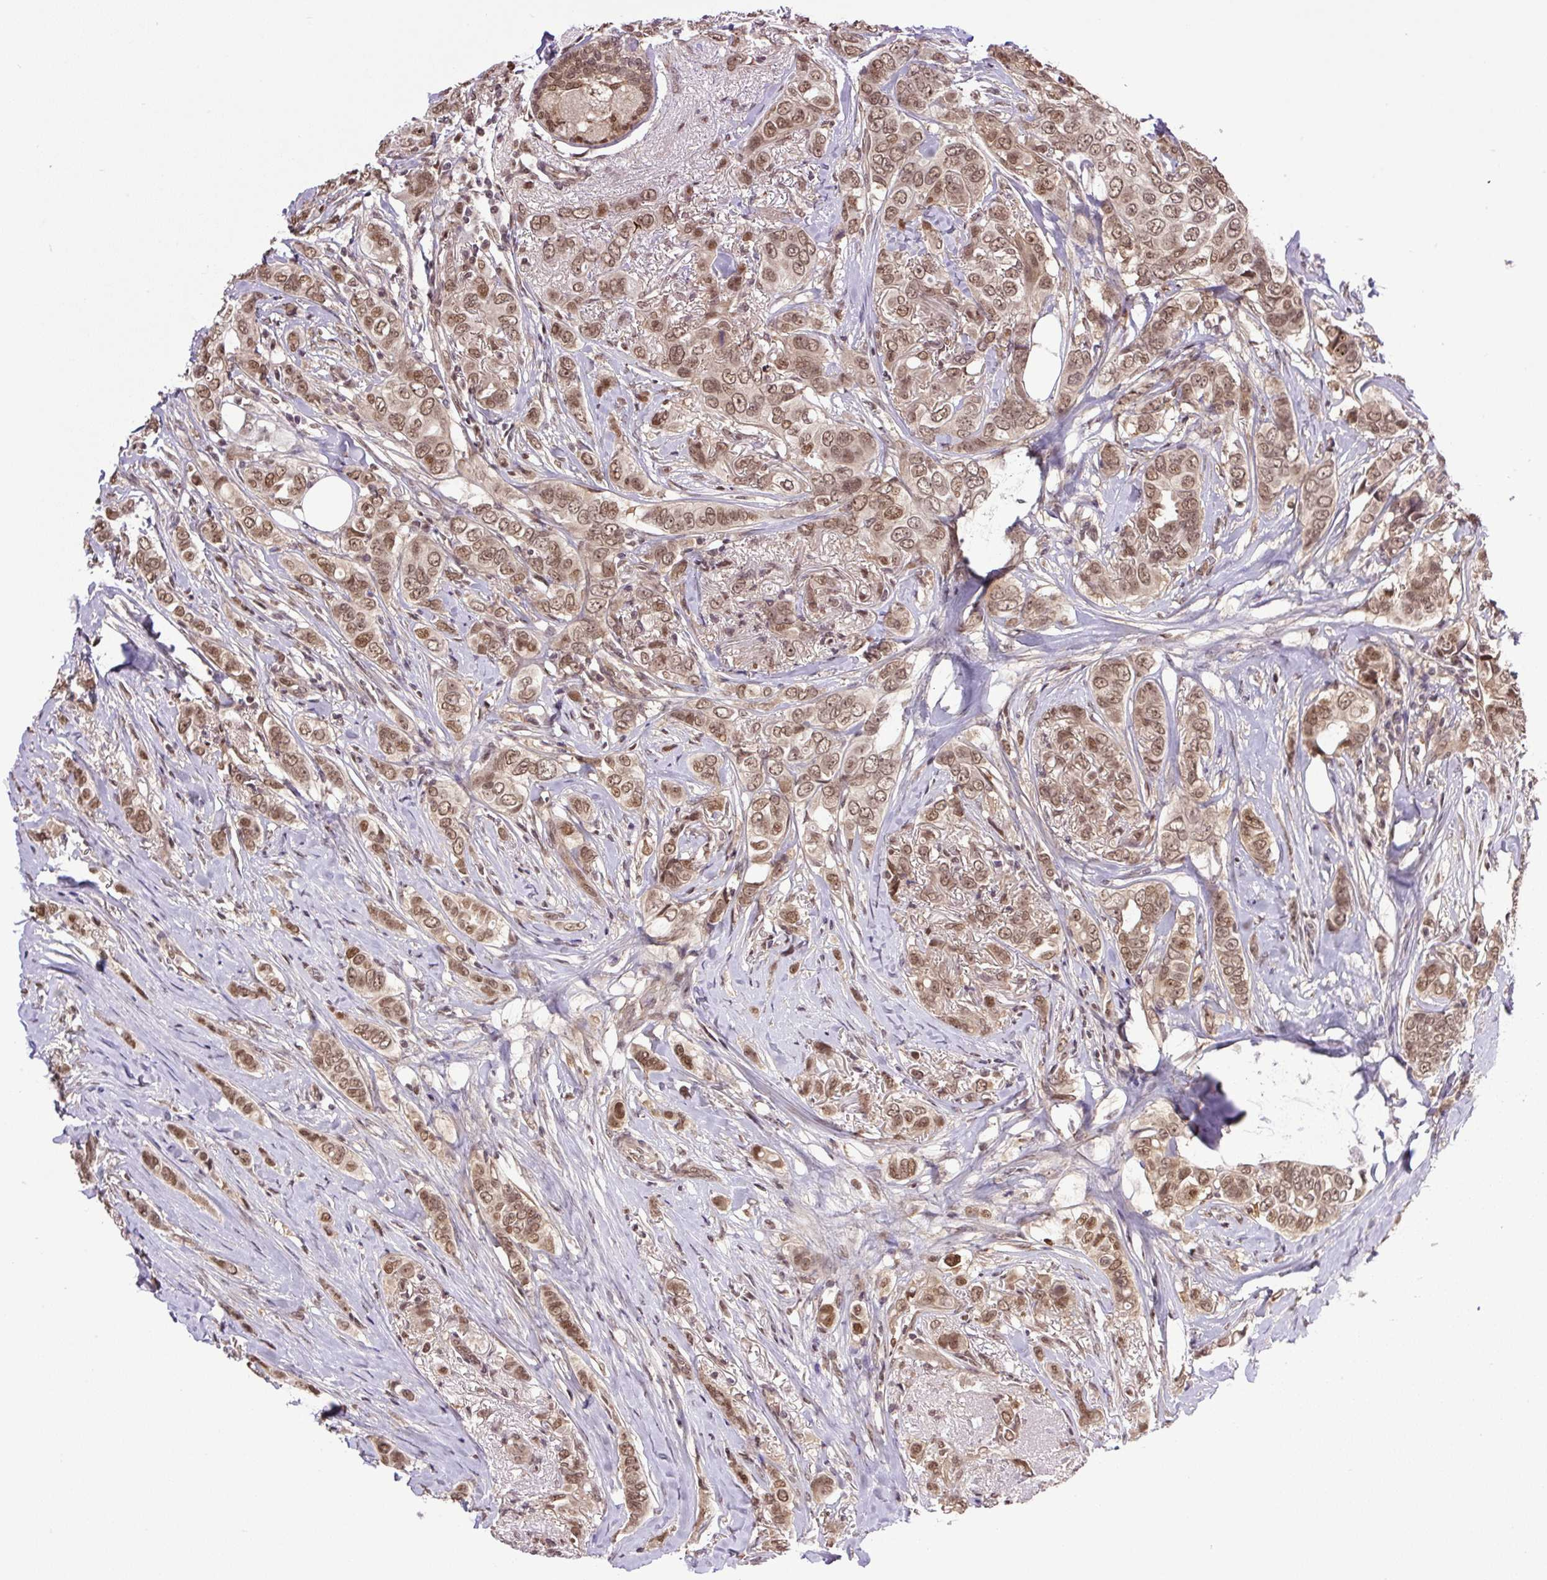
{"staining": {"intensity": "moderate", "quantity": ">75%", "location": "nuclear"}, "tissue": "breast cancer", "cell_type": "Tumor cells", "image_type": "cancer", "snomed": [{"axis": "morphology", "description": "Lobular carcinoma"}, {"axis": "topography", "description": "Breast"}], "caption": "Breast cancer (lobular carcinoma) tissue reveals moderate nuclear positivity in approximately >75% of tumor cells", "gene": "SGTA", "patient": {"sex": "female", "age": 51}}